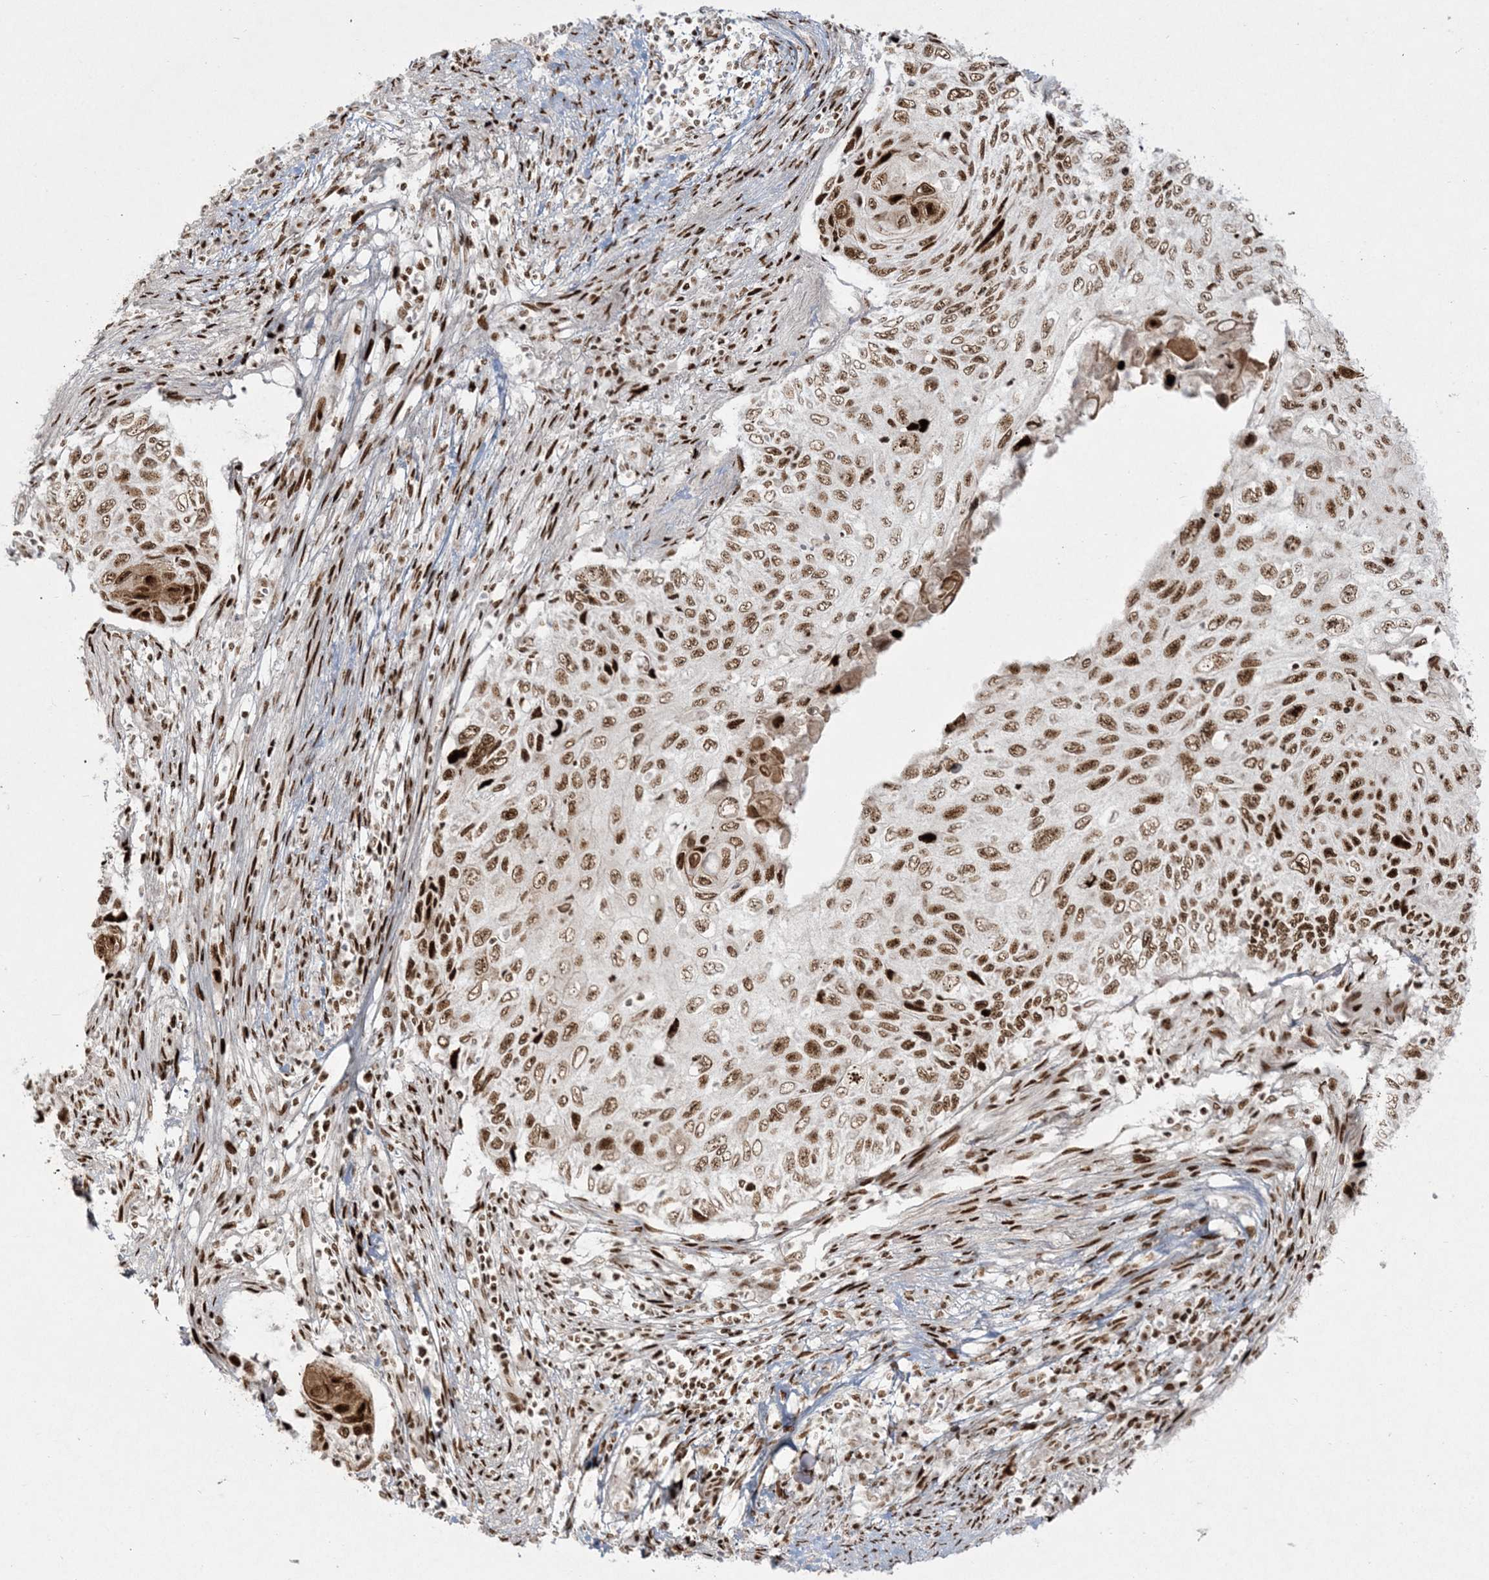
{"staining": {"intensity": "strong", "quantity": ">75%", "location": "nuclear"}, "tissue": "cervical cancer", "cell_type": "Tumor cells", "image_type": "cancer", "snomed": [{"axis": "morphology", "description": "Squamous cell carcinoma, NOS"}, {"axis": "topography", "description": "Cervix"}], "caption": "A photomicrograph of human squamous cell carcinoma (cervical) stained for a protein shows strong nuclear brown staining in tumor cells.", "gene": "RBM10", "patient": {"sex": "female", "age": 70}}